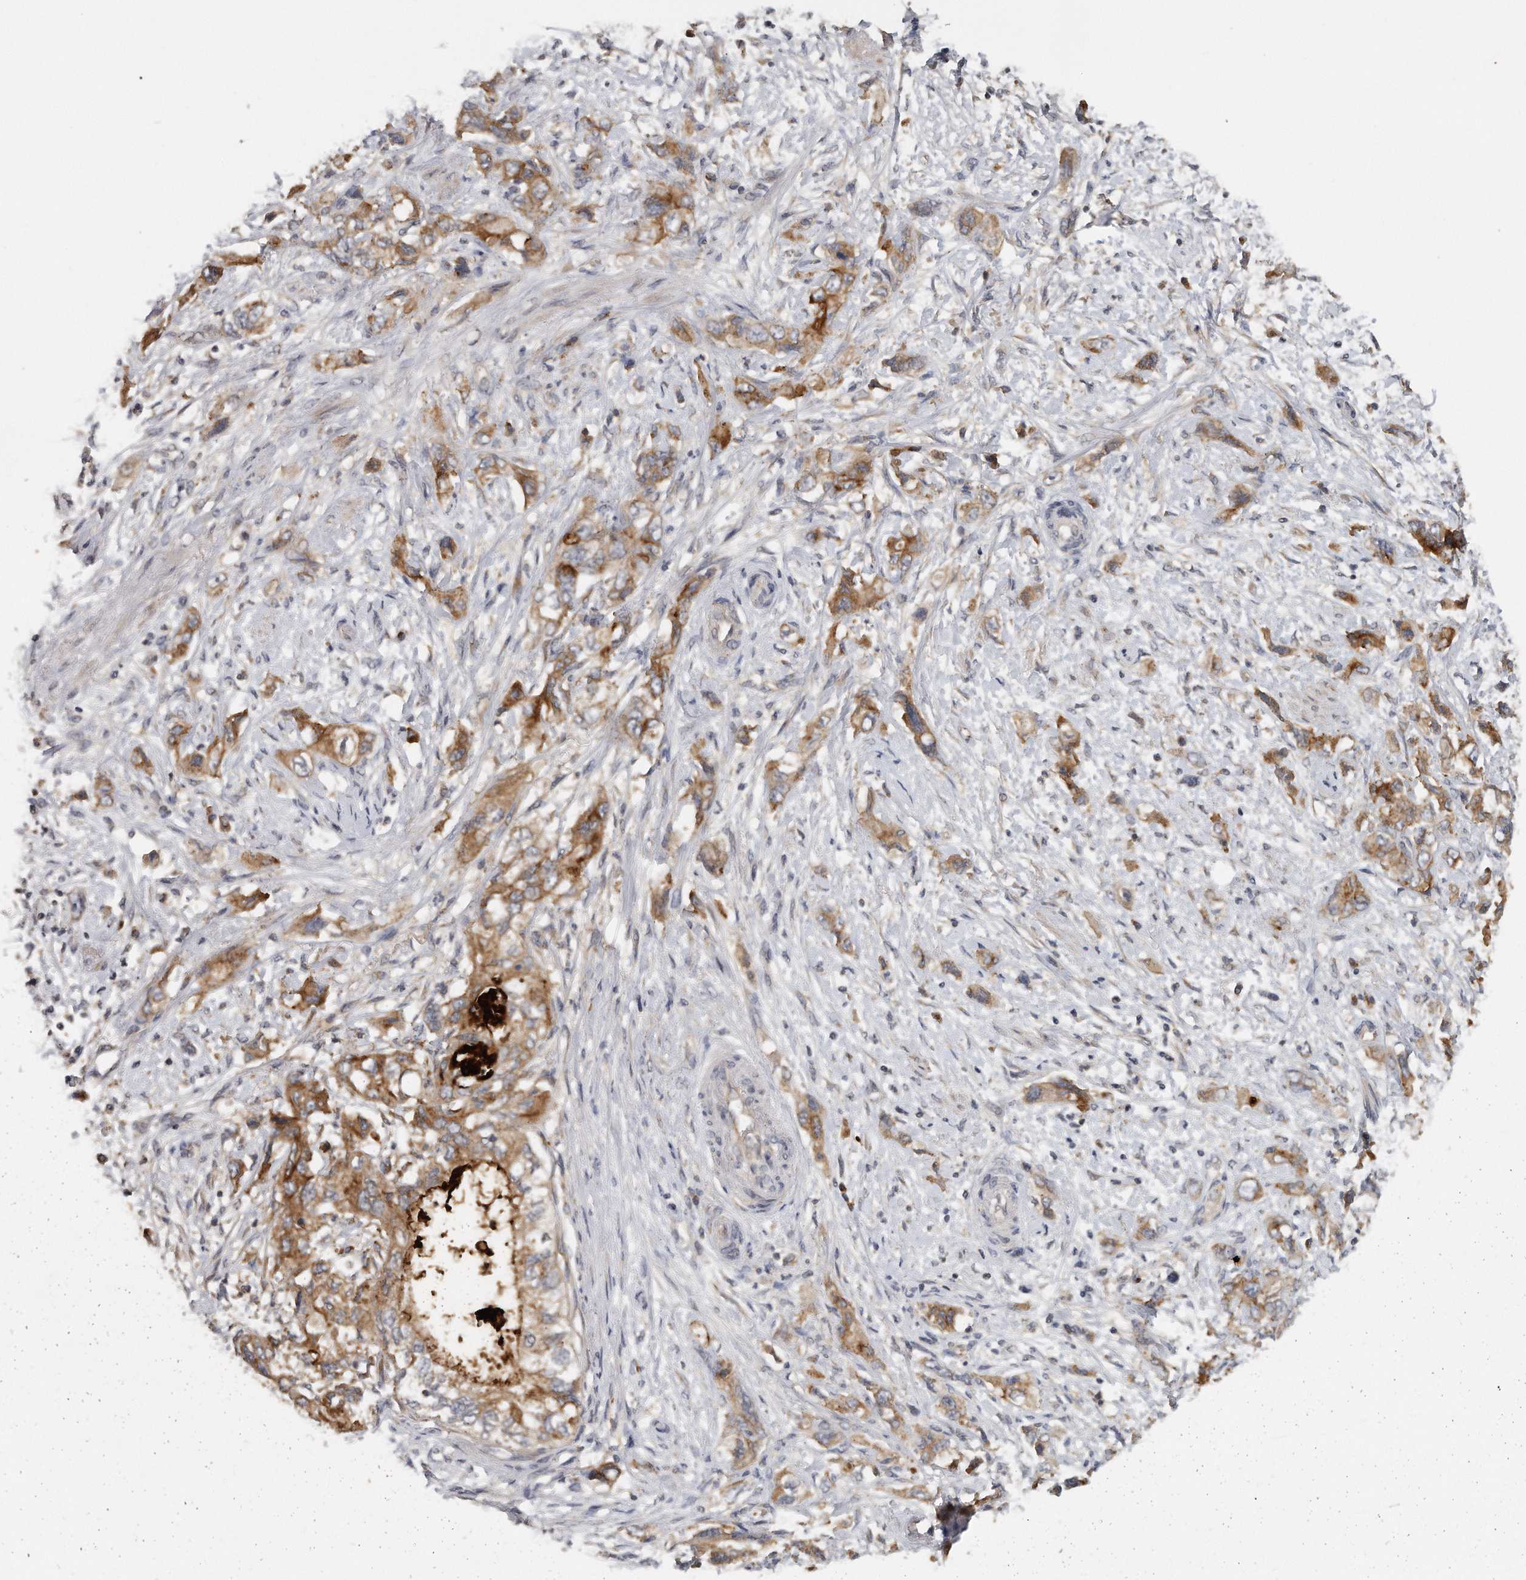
{"staining": {"intensity": "moderate", "quantity": ">75%", "location": "cytoplasmic/membranous"}, "tissue": "pancreatic cancer", "cell_type": "Tumor cells", "image_type": "cancer", "snomed": [{"axis": "morphology", "description": "Adenocarcinoma, NOS"}, {"axis": "topography", "description": "Pancreas"}], "caption": "The immunohistochemical stain shows moderate cytoplasmic/membranous expression in tumor cells of pancreatic cancer tissue.", "gene": "TRAPPC14", "patient": {"sex": "female", "age": 73}}